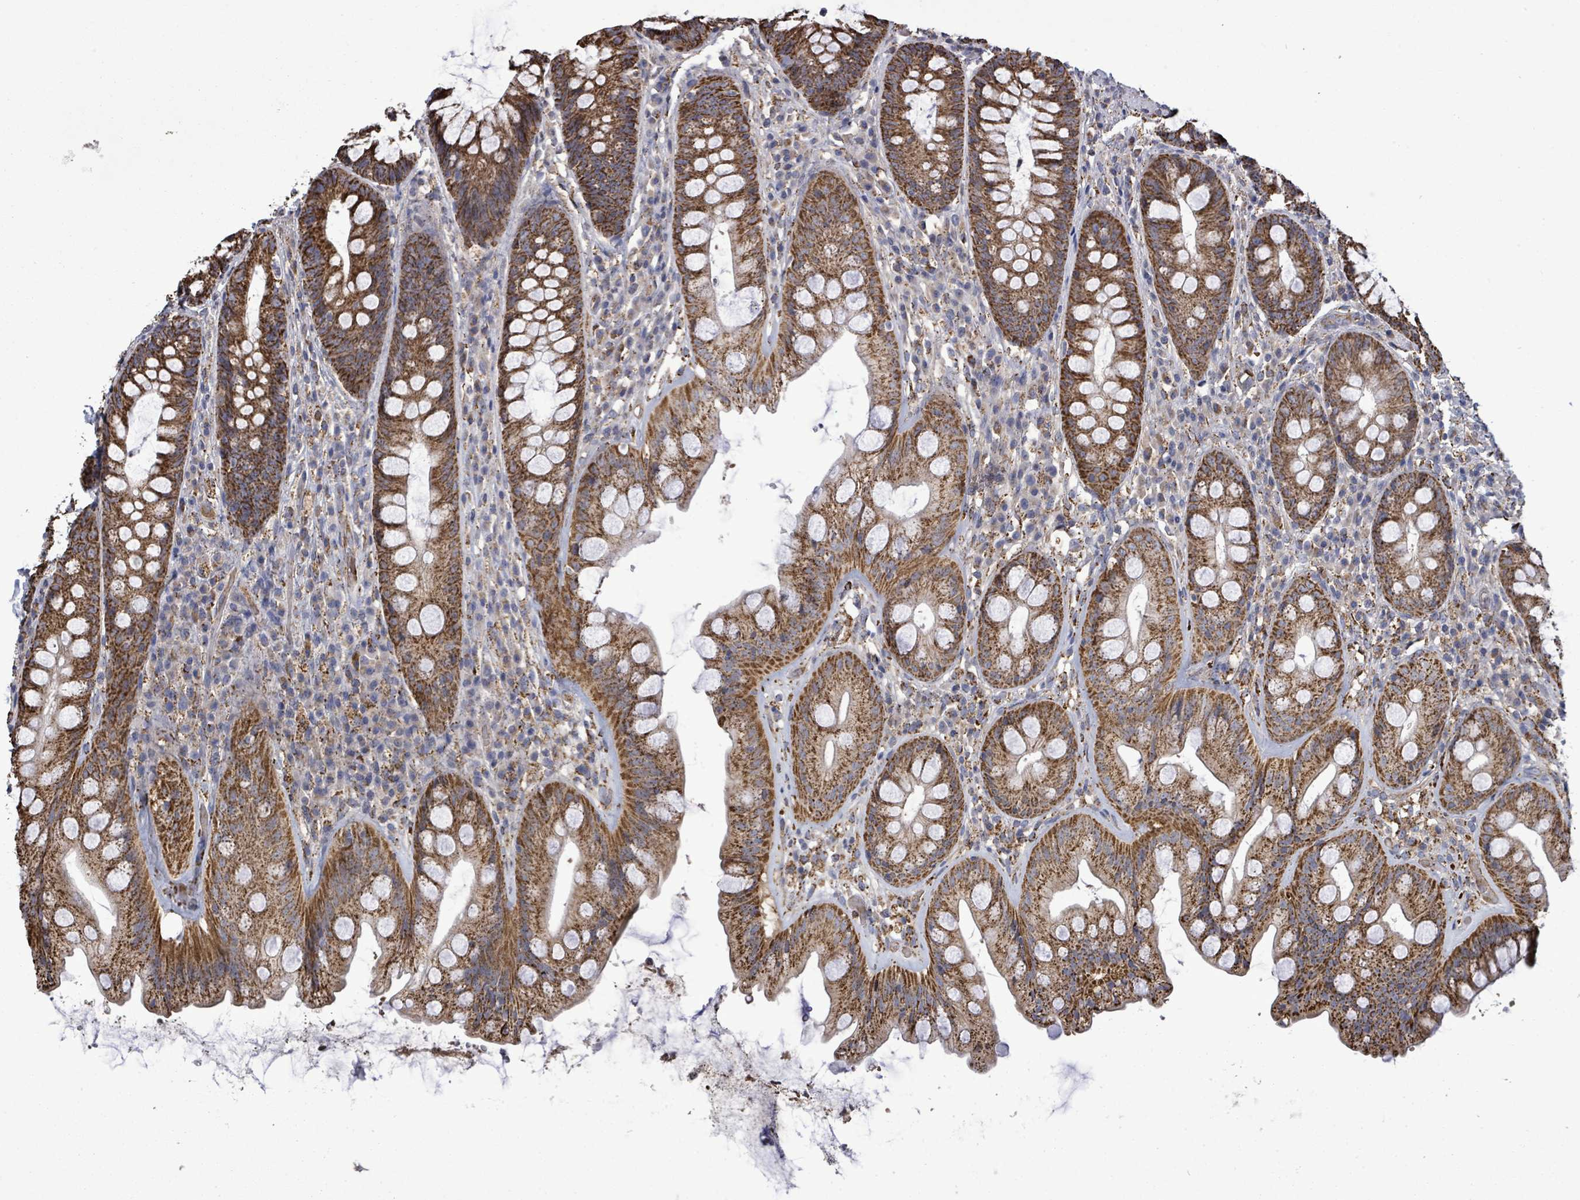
{"staining": {"intensity": "strong", "quantity": ">75%", "location": "cytoplasmic/membranous"}, "tissue": "rectum", "cell_type": "Glandular cells", "image_type": "normal", "snomed": [{"axis": "morphology", "description": "Normal tissue, NOS"}, {"axis": "topography", "description": "Rectum"}], "caption": "Protein staining of unremarkable rectum exhibits strong cytoplasmic/membranous expression in approximately >75% of glandular cells.", "gene": "MTMR12", "patient": {"sex": "male", "age": 74}}